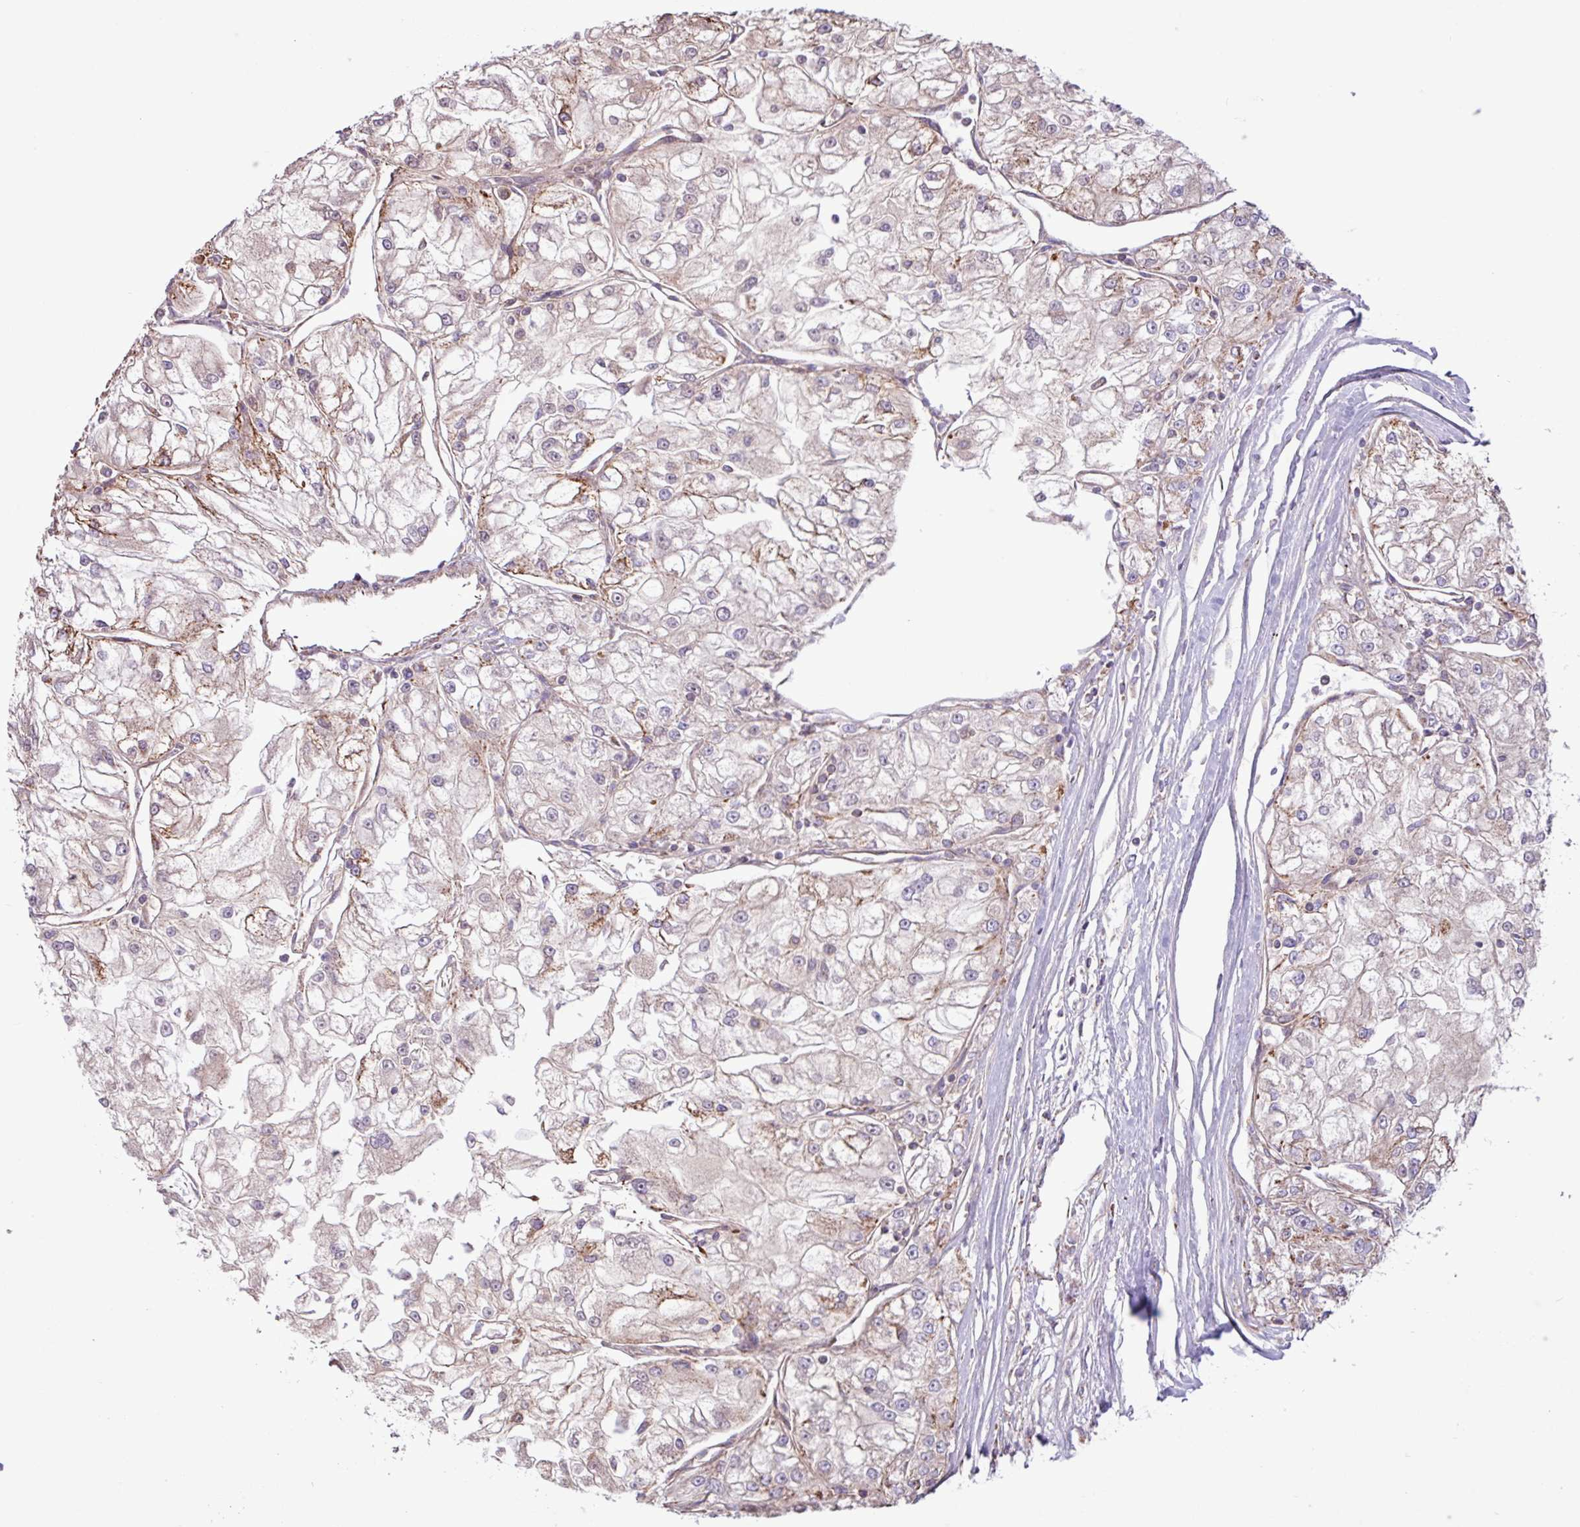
{"staining": {"intensity": "moderate", "quantity": "<25%", "location": "cytoplasmic/membranous"}, "tissue": "renal cancer", "cell_type": "Tumor cells", "image_type": "cancer", "snomed": [{"axis": "morphology", "description": "Adenocarcinoma, NOS"}, {"axis": "topography", "description": "Kidney"}], "caption": "Protein expression analysis of human renal adenocarcinoma reveals moderate cytoplasmic/membranous expression in about <25% of tumor cells. Immunohistochemistry (ihc) stains the protein of interest in brown and the nuclei are stained blue.", "gene": "RTL3", "patient": {"sex": "female", "age": 72}}